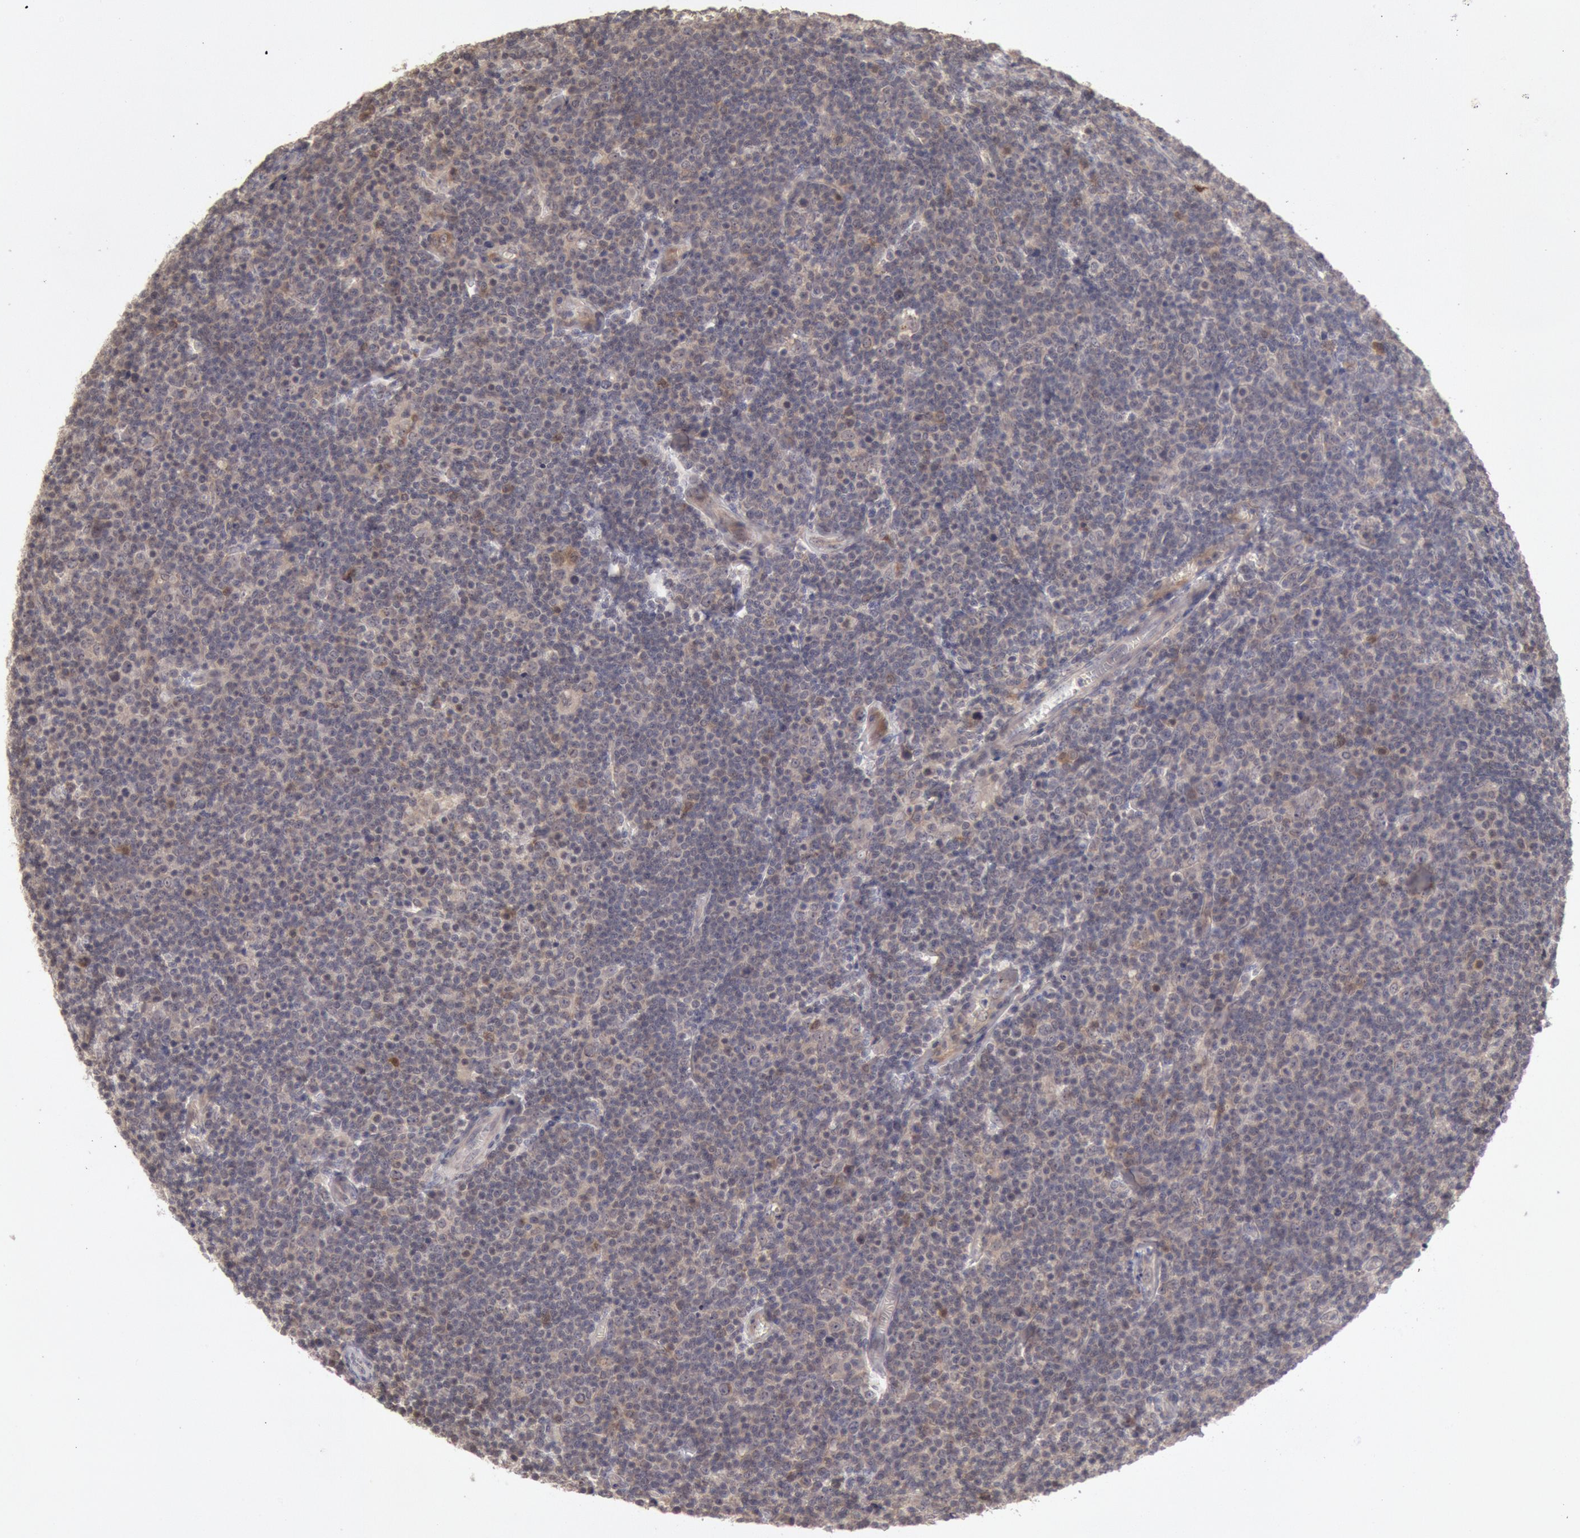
{"staining": {"intensity": "negative", "quantity": "none", "location": "none"}, "tissue": "lymphoma", "cell_type": "Tumor cells", "image_type": "cancer", "snomed": [{"axis": "morphology", "description": "Malignant lymphoma, non-Hodgkin's type, Low grade"}, {"axis": "topography", "description": "Lymph node"}], "caption": "Immunohistochemistry (IHC) photomicrograph of neoplastic tissue: human lymphoma stained with DAB (3,3'-diaminobenzidine) demonstrates no significant protein positivity in tumor cells. (DAB immunohistochemistry with hematoxylin counter stain).", "gene": "ZFP36L1", "patient": {"sex": "male", "age": 74}}